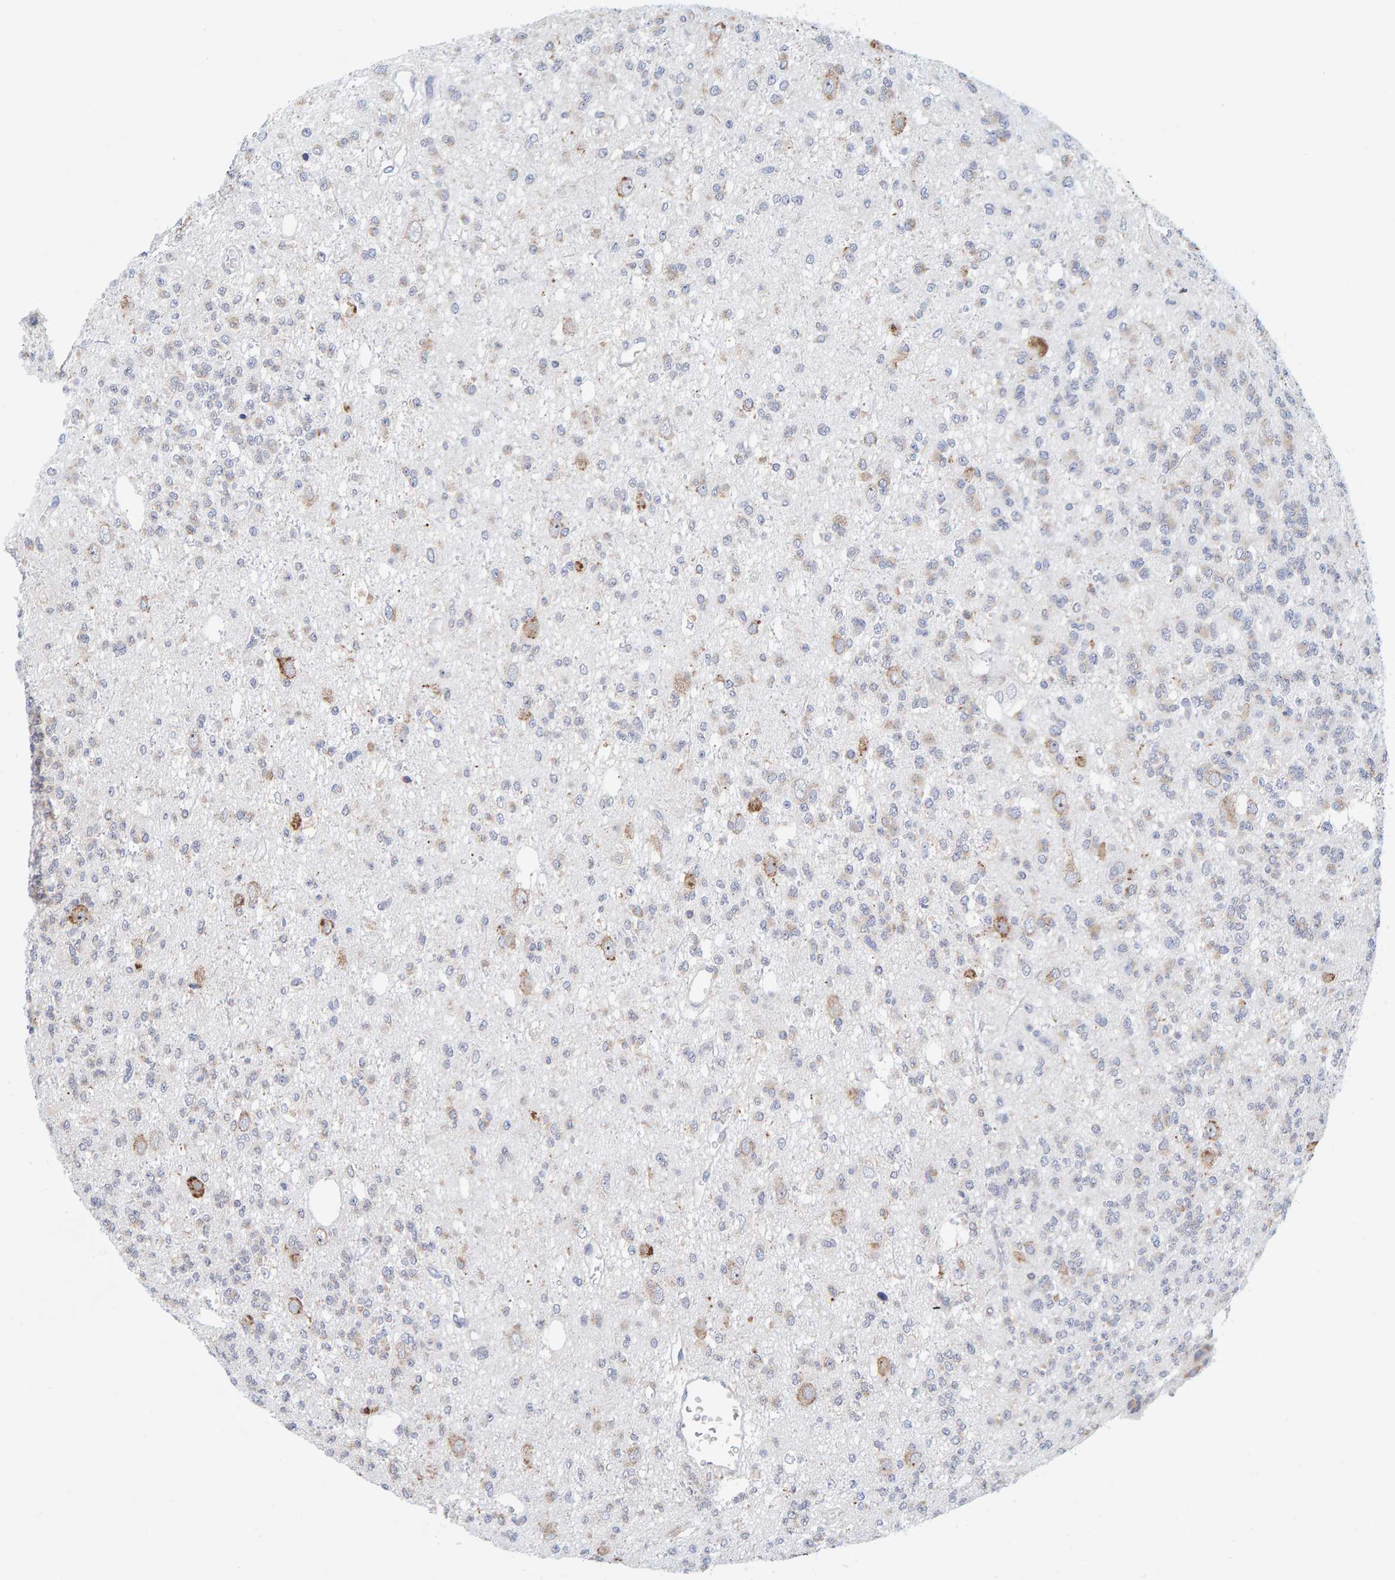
{"staining": {"intensity": "weak", "quantity": "25%-75%", "location": "cytoplasmic/membranous"}, "tissue": "glioma", "cell_type": "Tumor cells", "image_type": "cancer", "snomed": [{"axis": "morphology", "description": "Glioma, malignant, Low grade"}, {"axis": "topography", "description": "Brain"}], "caption": "Protein expression analysis of glioma displays weak cytoplasmic/membranous expression in about 25%-75% of tumor cells.", "gene": "SGPL1", "patient": {"sex": "male", "age": 38}}